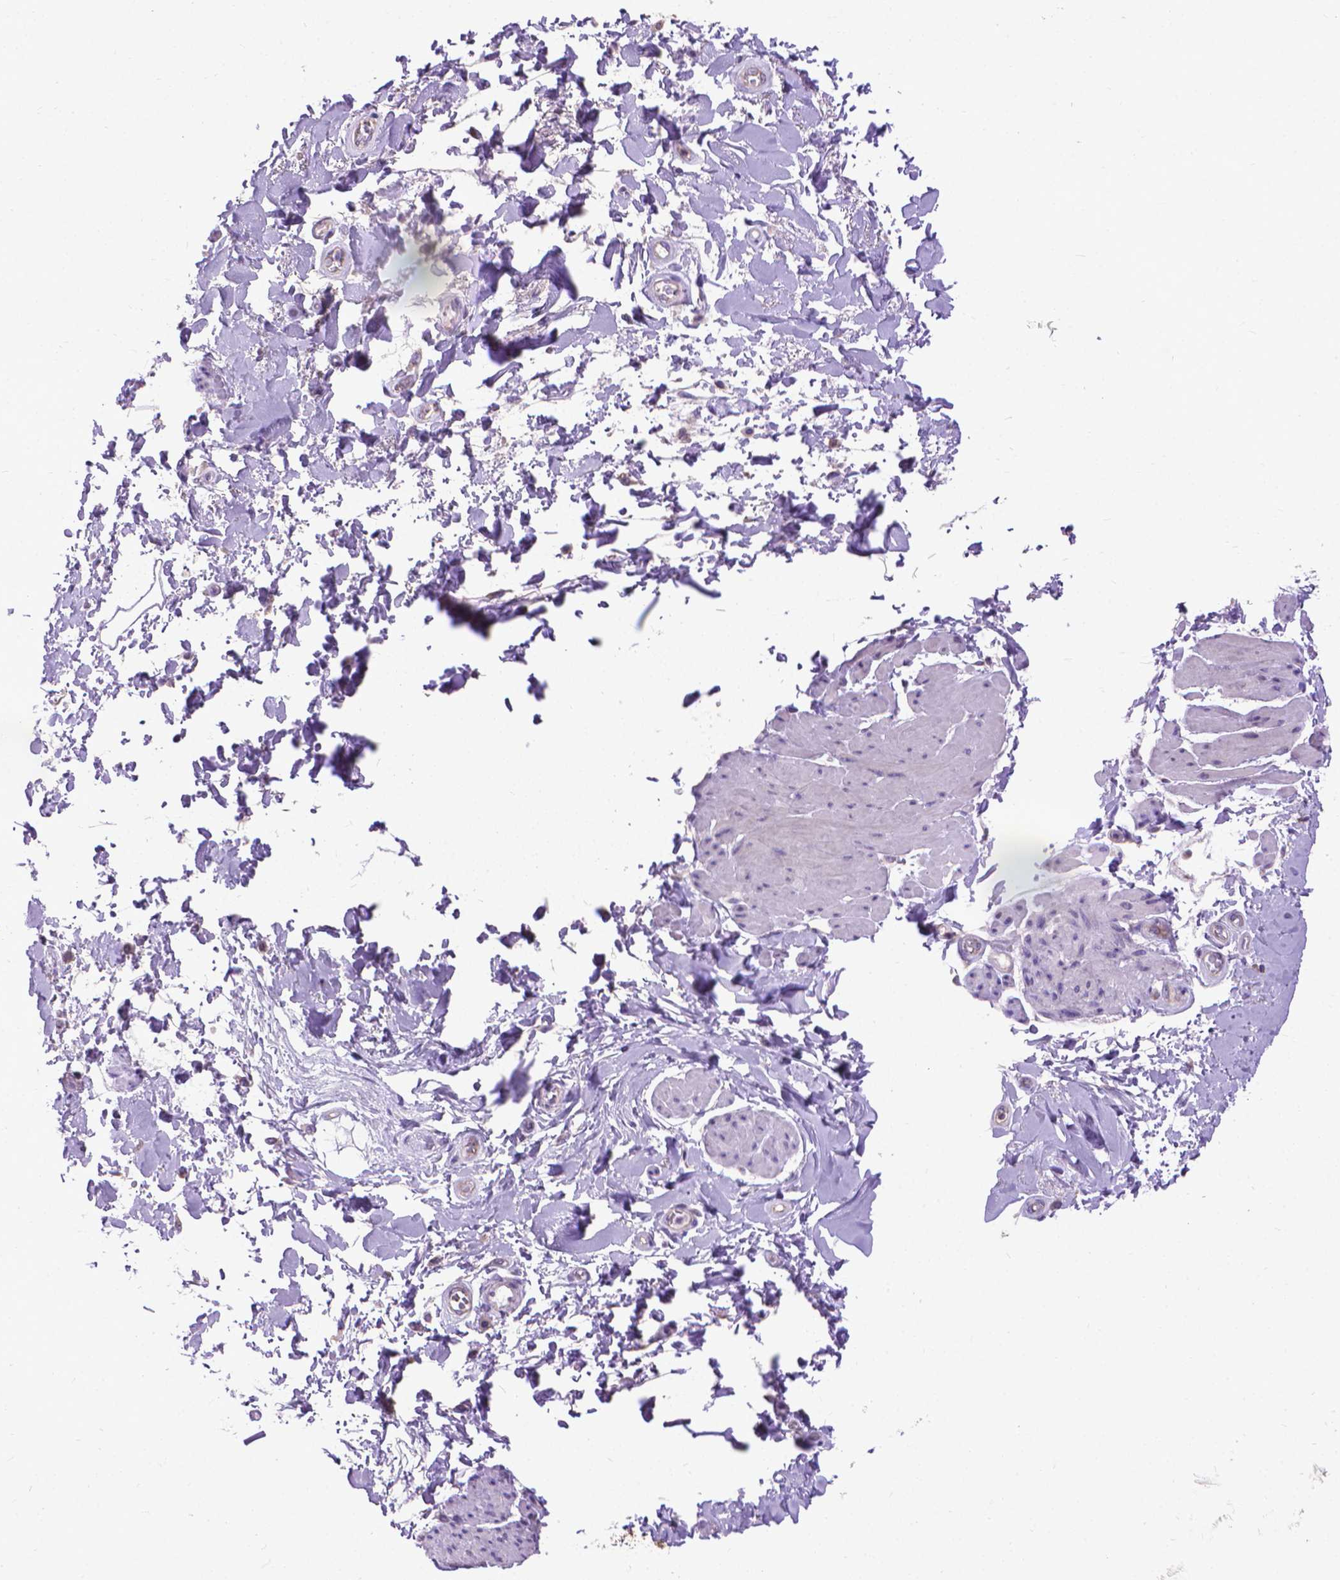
{"staining": {"intensity": "negative", "quantity": "none", "location": "none"}, "tissue": "adipose tissue", "cell_type": "Adipocytes", "image_type": "normal", "snomed": [{"axis": "morphology", "description": "Normal tissue, NOS"}, {"axis": "topography", "description": "Urinary bladder"}, {"axis": "topography", "description": "Peripheral nerve tissue"}], "caption": "The micrograph exhibits no staining of adipocytes in benign adipose tissue.", "gene": "SYN1", "patient": {"sex": "female", "age": 60}}